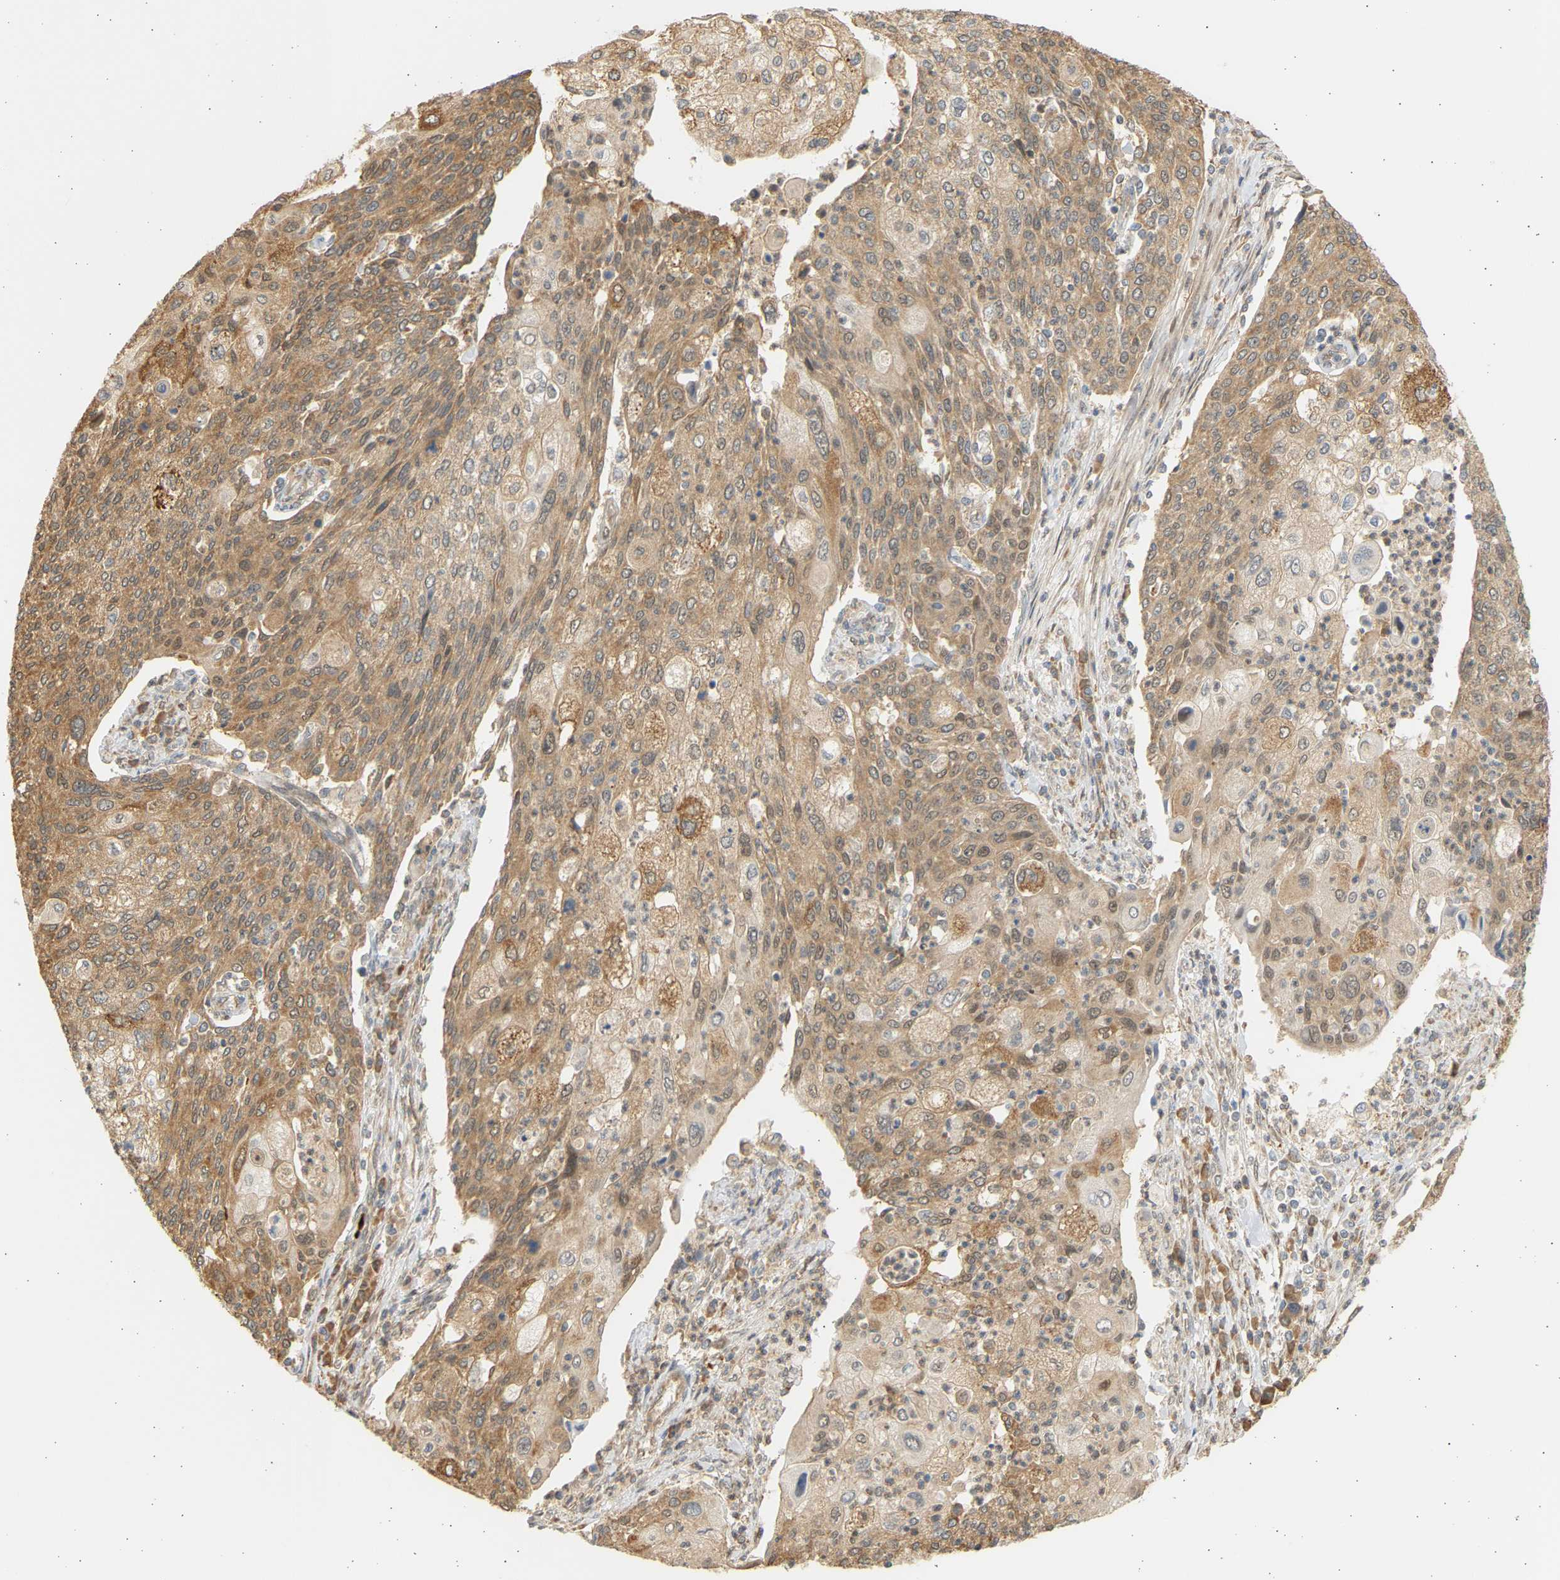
{"staining": {"intensity": "moderate", "quantity": ">75%", "location": "cytoplasmic/membranous,nuclear"}, "tissue": "cervical cancer", "cell_type": "Tumor cells", "image_type": "cancer", "snomed": [{"axis": "morphology", "description": "Squamous cell carcinoma, NOS"}, {"axis": "topography", "description": "Cervix"}], "caption": "DAB immunohistochemical staining of human cervical cancer (squamous cell carcinoma) displays moderate cytoplasmic/membranous and nuclear protein staining in approximately >75% of tumor cells.", "gene": "B4GALT6", "patient": {"sex": "female", "age": 40}}